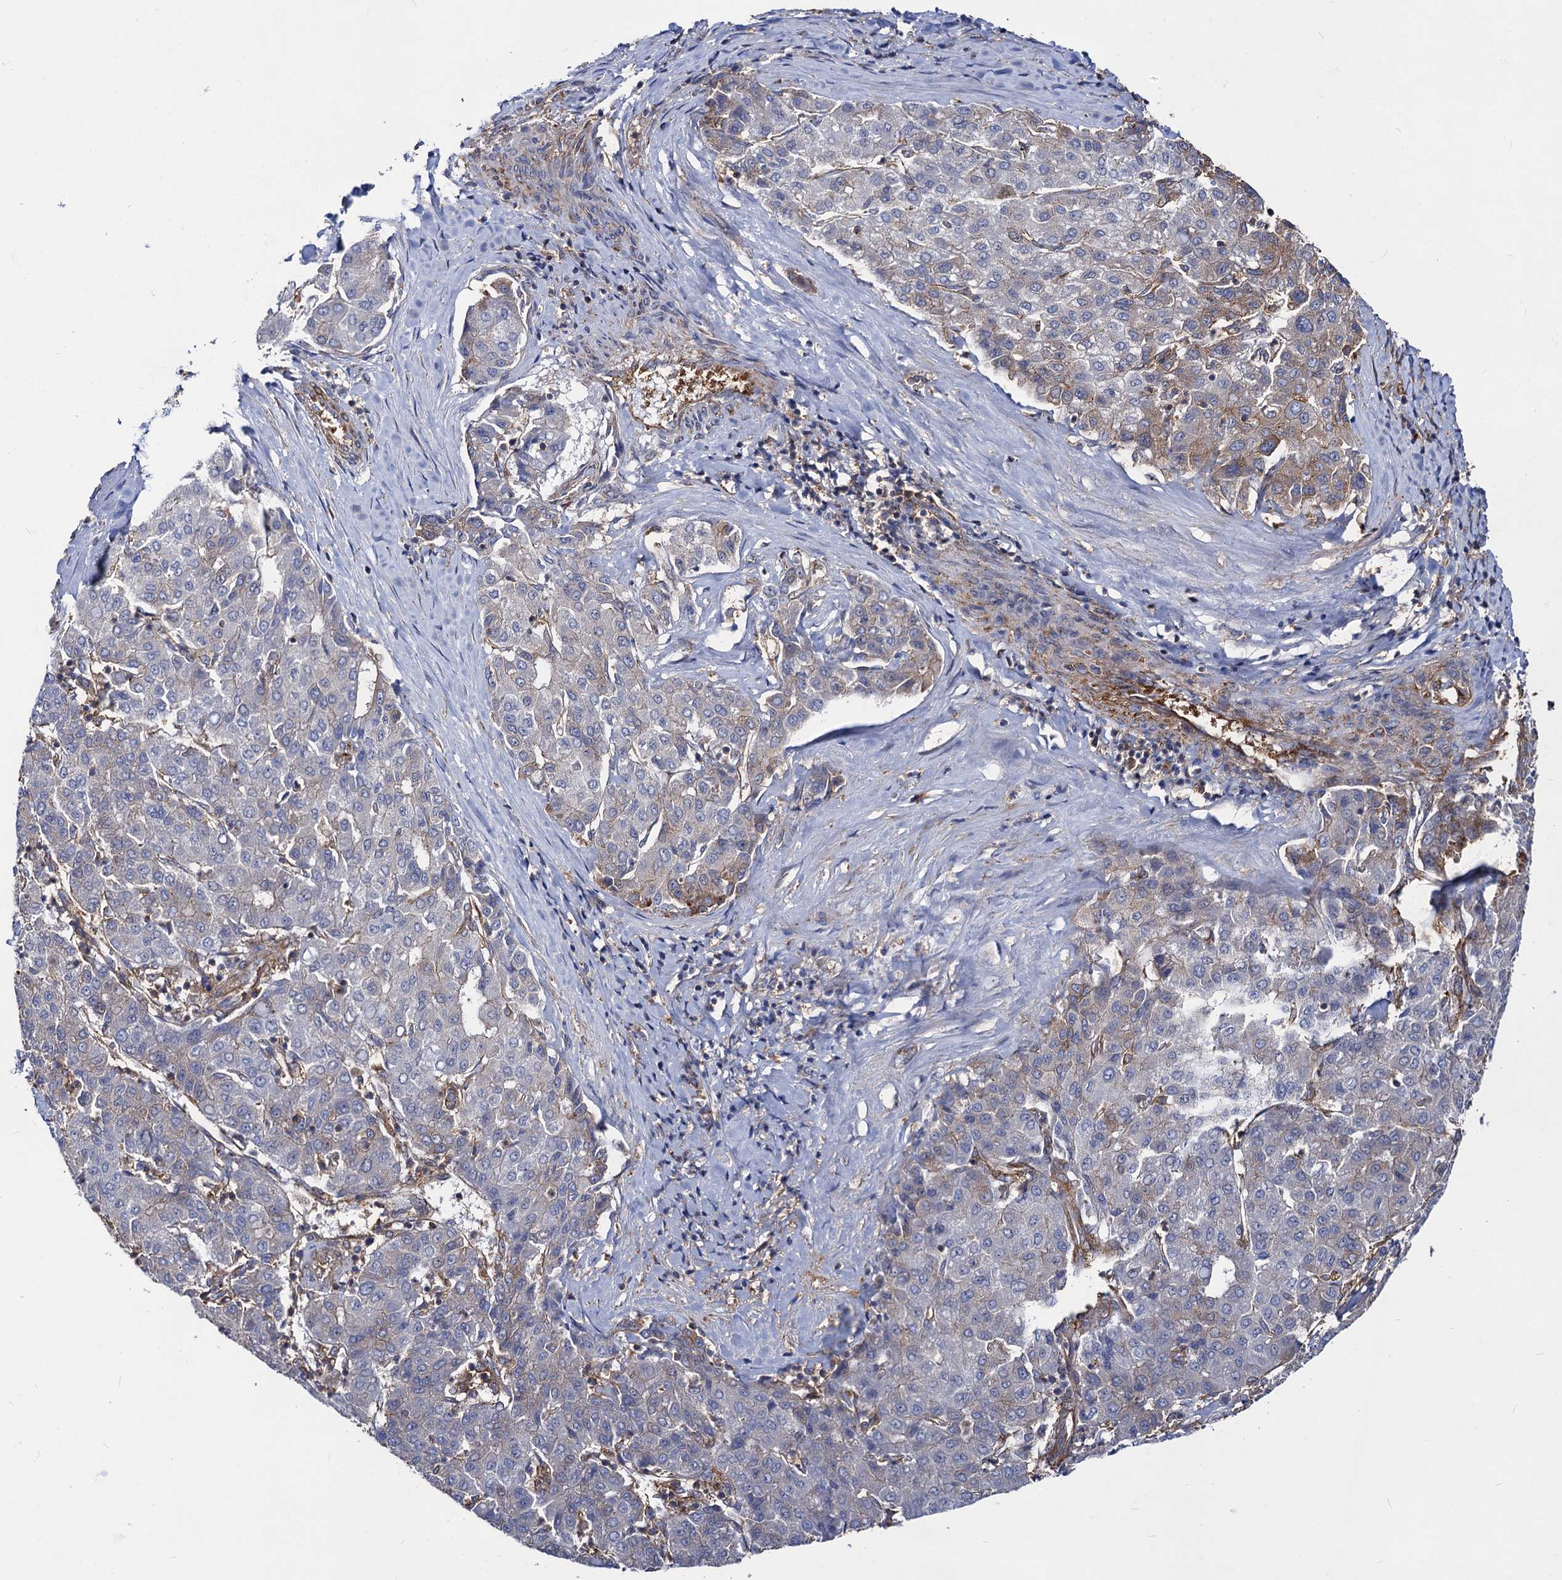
{"staining": {"intensity": "moderate", "quantity": "<25%", "location": "cytoplasmic/membranous"}, "tissue": "liver cancer", "cell_type": "Tumor cells", "image_type": "cancer", "snomed": [{"axis": "morphology", "description": "Carcinoma, Hepatocellular, NOS"}, {"axis": "topography", "description": "Liver"}], "caption": "Hepatocellular carcinoma (liver) stained with a protein marker demonstrates moderate staining in tumor cells.", "gene": "DYDC1", "patient": {"sex": "male", "age": 65}}